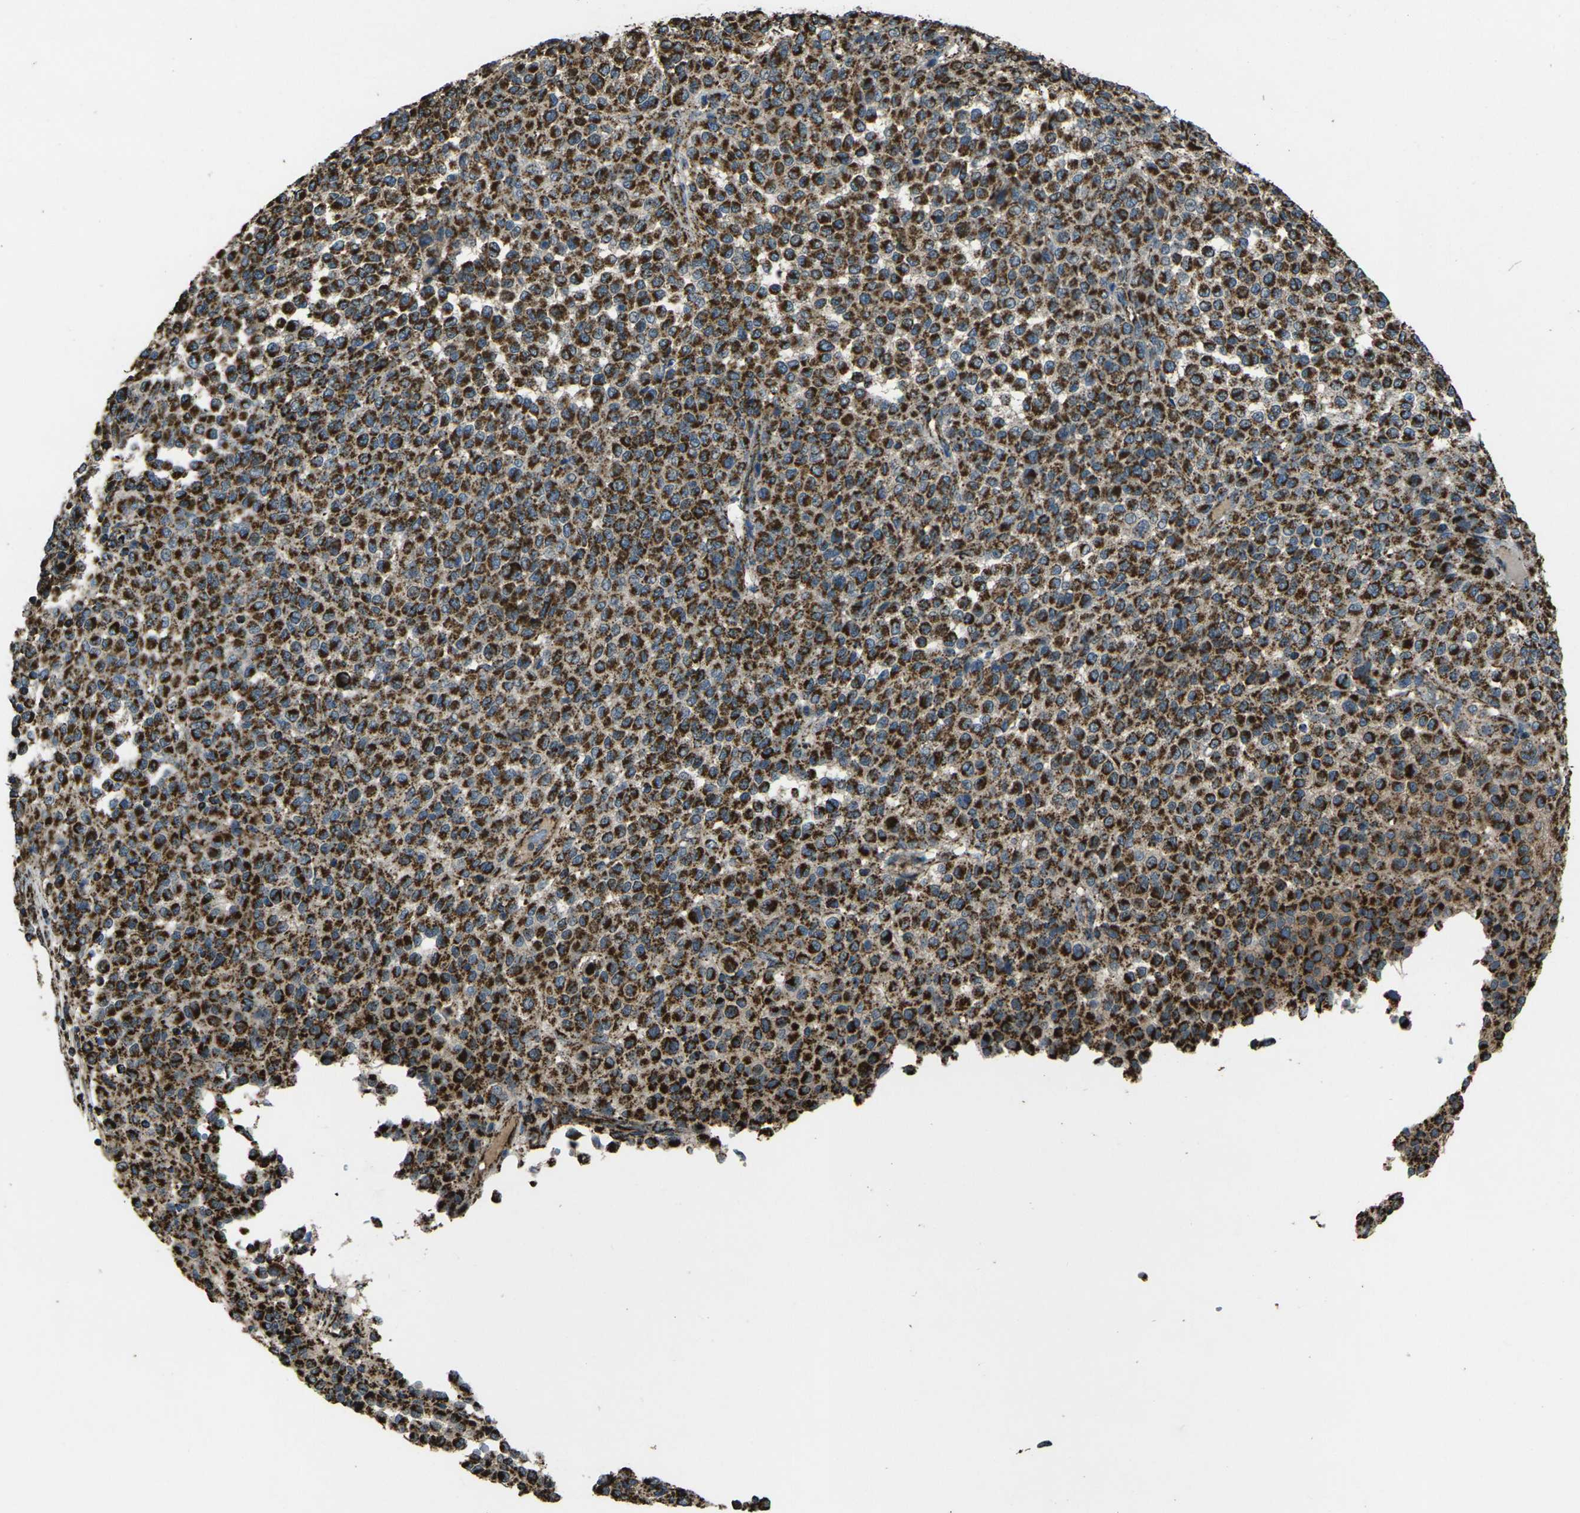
{"staining": {"intensity": "strong", "quantity": ">75%", "location": "cytoplasmic/membranous"}, "tissue": "melanoma", "cell_type": "Tumor cells", "image_type": "cancer", "snomed": [{"axis": "morphology", "description": "Malignant melanoma, Metastatic site"}, {"axis": "topography", "description": "Pancreas"}], "caption": "Immunohistochemistry image of neoplastic tissue: melanoma stained using IHC exhibits high levels of strong protein expression localized specifically in the cytoplasmic/membranous of tumor cells, appearing as a cytoplasmic/membranous brown color.", "gene": "KLHL5", "patient": {"sex": "female", "age": 30}}